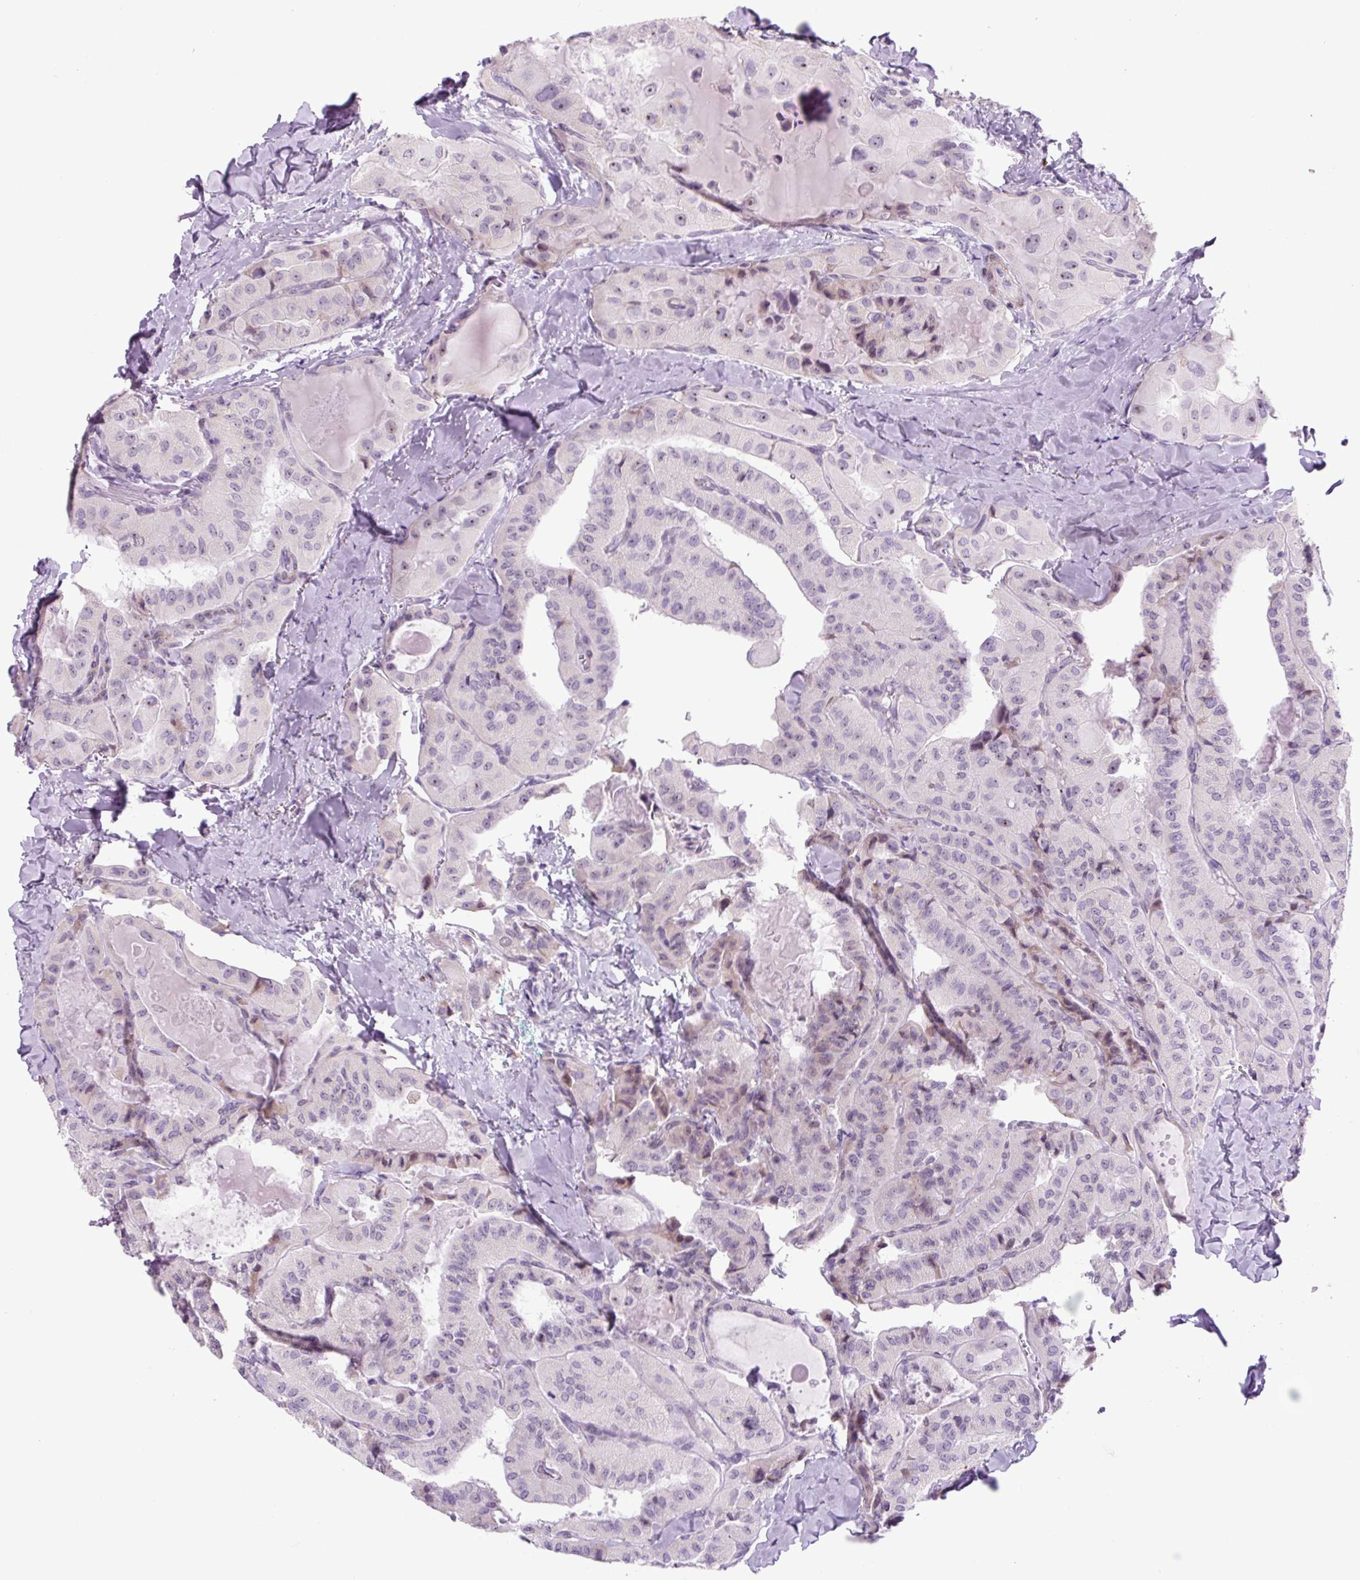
{"staining": {"intensity": "moderate", "quantity": "<25%", "location": "nuclear"}, "tissue": "thyroid cancer", "cell_type": "Tumor cells", "image_type": "cancer", "snomed": [{"axis": "morphology", "description": "Normal tissue, NOS"}, {"axis": "morphology", "description": "Papillary adenocarcinoma, NOS"}, {"axis": "topography", "description": "Thyroid gland"}], "caption": "Tumor cells reveal moderate nuclear staining in about <25% of cells in papillary adenocarcinoma (thyroid). (Brightfield microscopy of DAB IHC at high magnification).", "gene": "RRS1", "patient": {"sex": "female", "age": 59}}